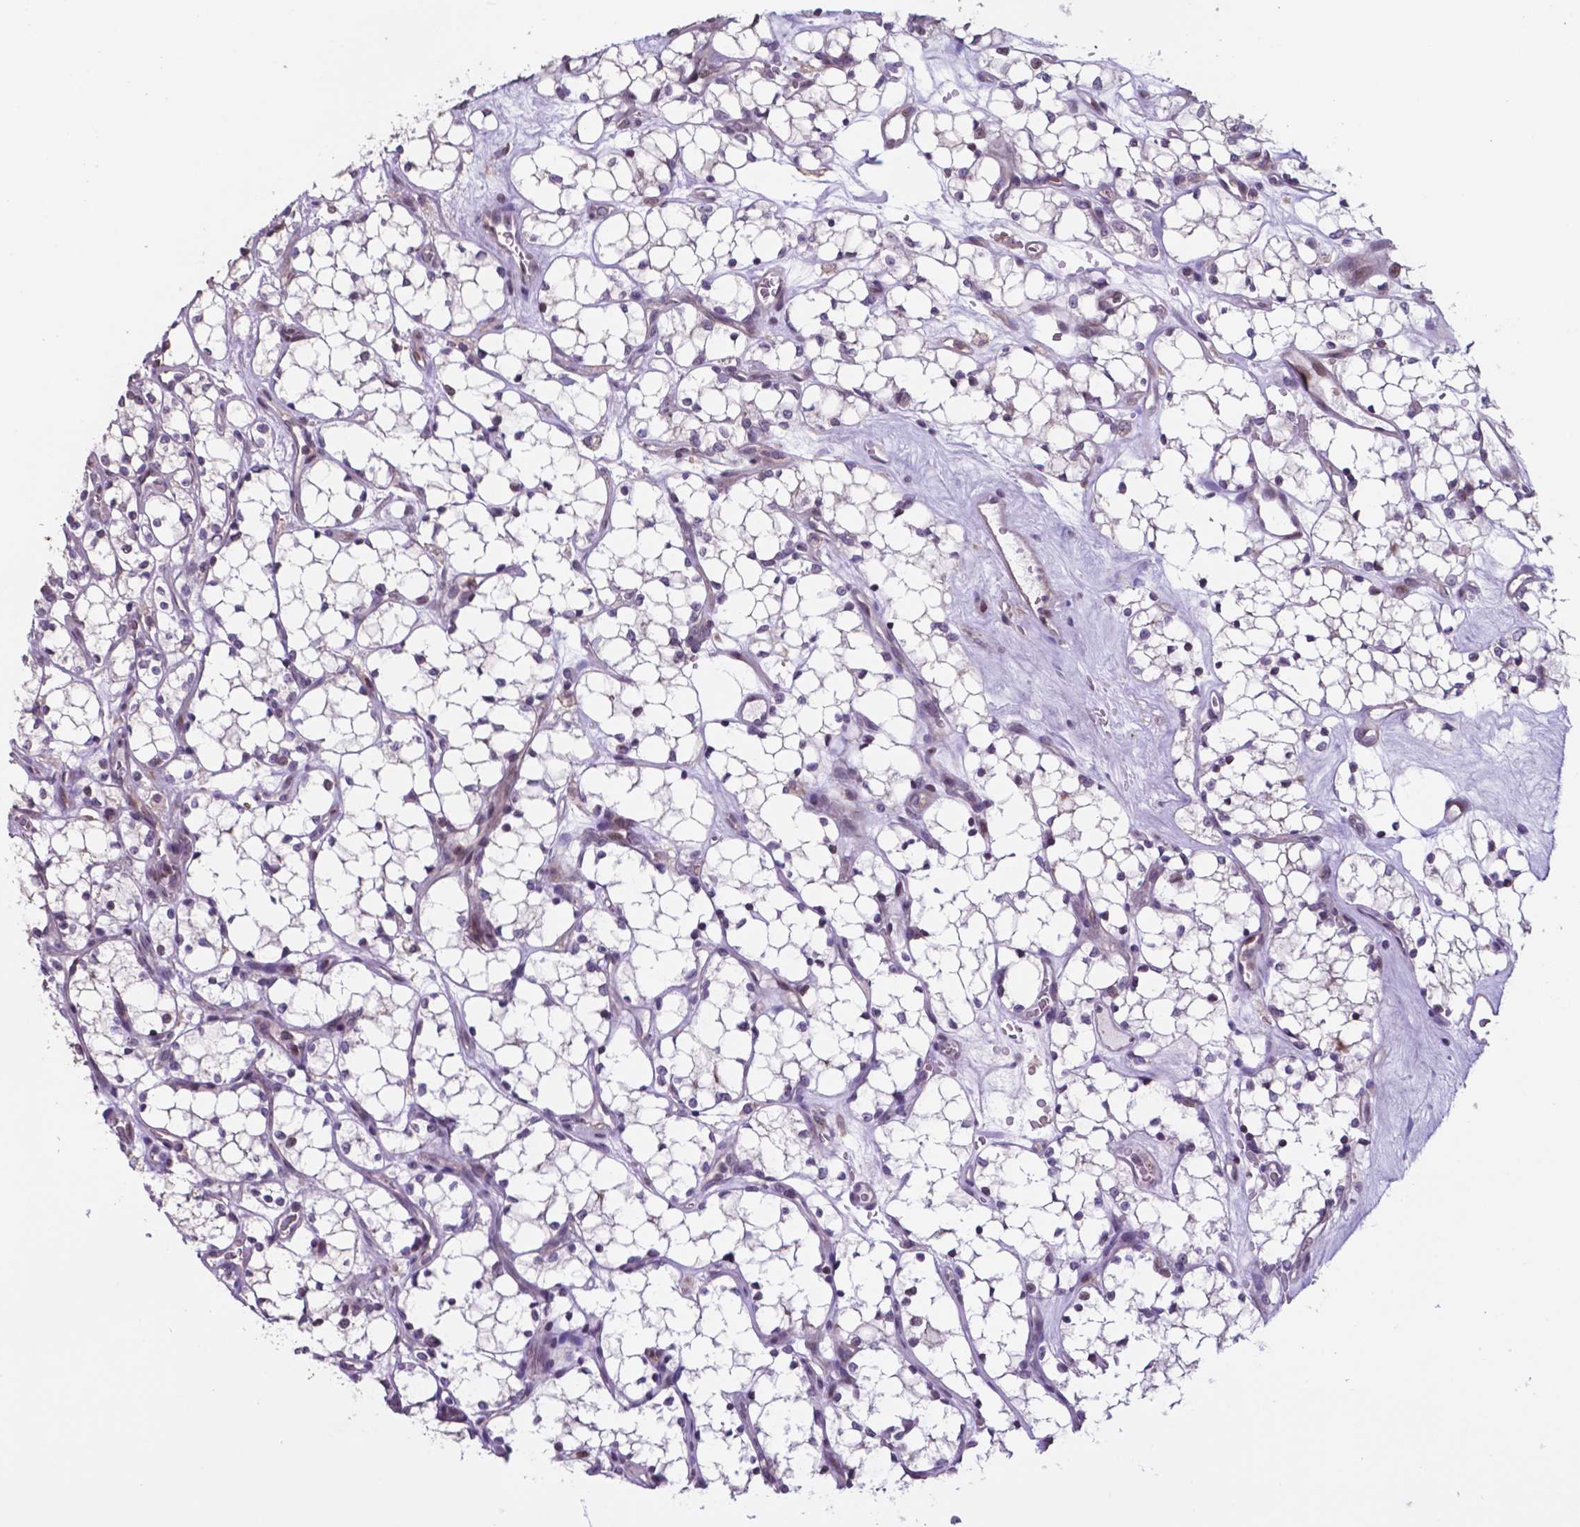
{"staining": {"intensity": "negative", "quantity": "none", "location": "none"}, "tissue": "renal cancer", "cell_type": "Tumor cells", "image_type": "cancer", "snomed": [{"axis": "morphology", "description": "Adenocarcinoma, NOS"}, {"axis": "topography", "description": "Kidney"}], "caption": "DAB (3,3'-diaminobenzidine) immunohistochemical staining of human renal cancer demonstrates no significant positivity in tumor cells.", "gene": "MLC1", "patient": {"sex": "female", "age": 69}}